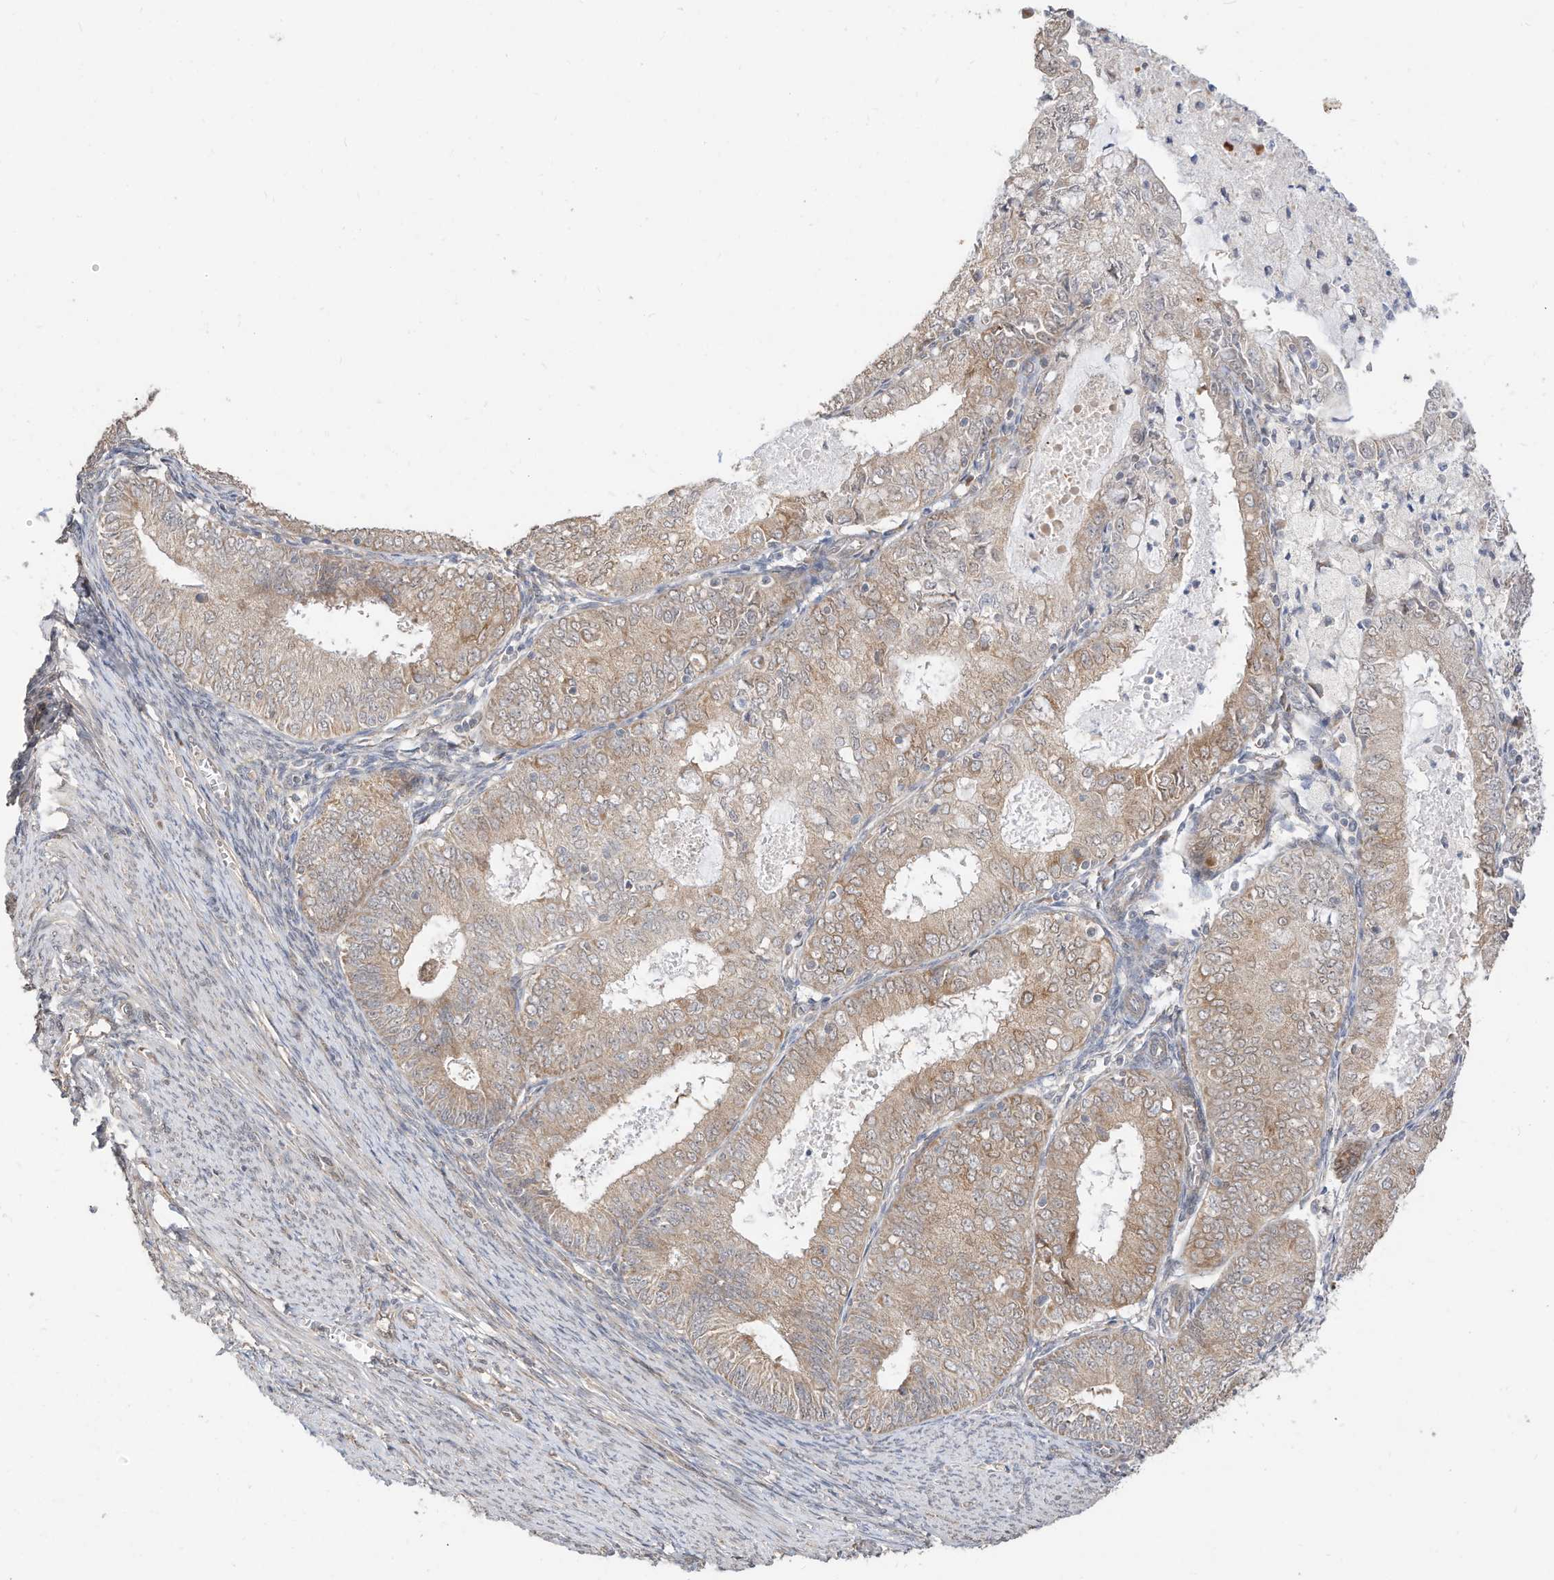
{"staining": {"intensity": "weak", "quantity": "25%-75%", "location": "cytoplasmic/membranous"}, "tissue": "endometrial cancer", "cell_type": "Tumor cells", "image_type": "cancer", "snomed": [{"axis": "morphology", "description": "Adenocarcinoma, NOS"}, {"axis": "topography", "description": "Endometrium"}], "caption": "Protein staining displays weak cytoplasmic/membranous expression in approximately 25%-75% of tumor cells in endometrial cancer (adenocarcinoma). Nuclei are stained in blue.", "gene": "CAGE1", "patient": {"sex": "female", "age": 57}}